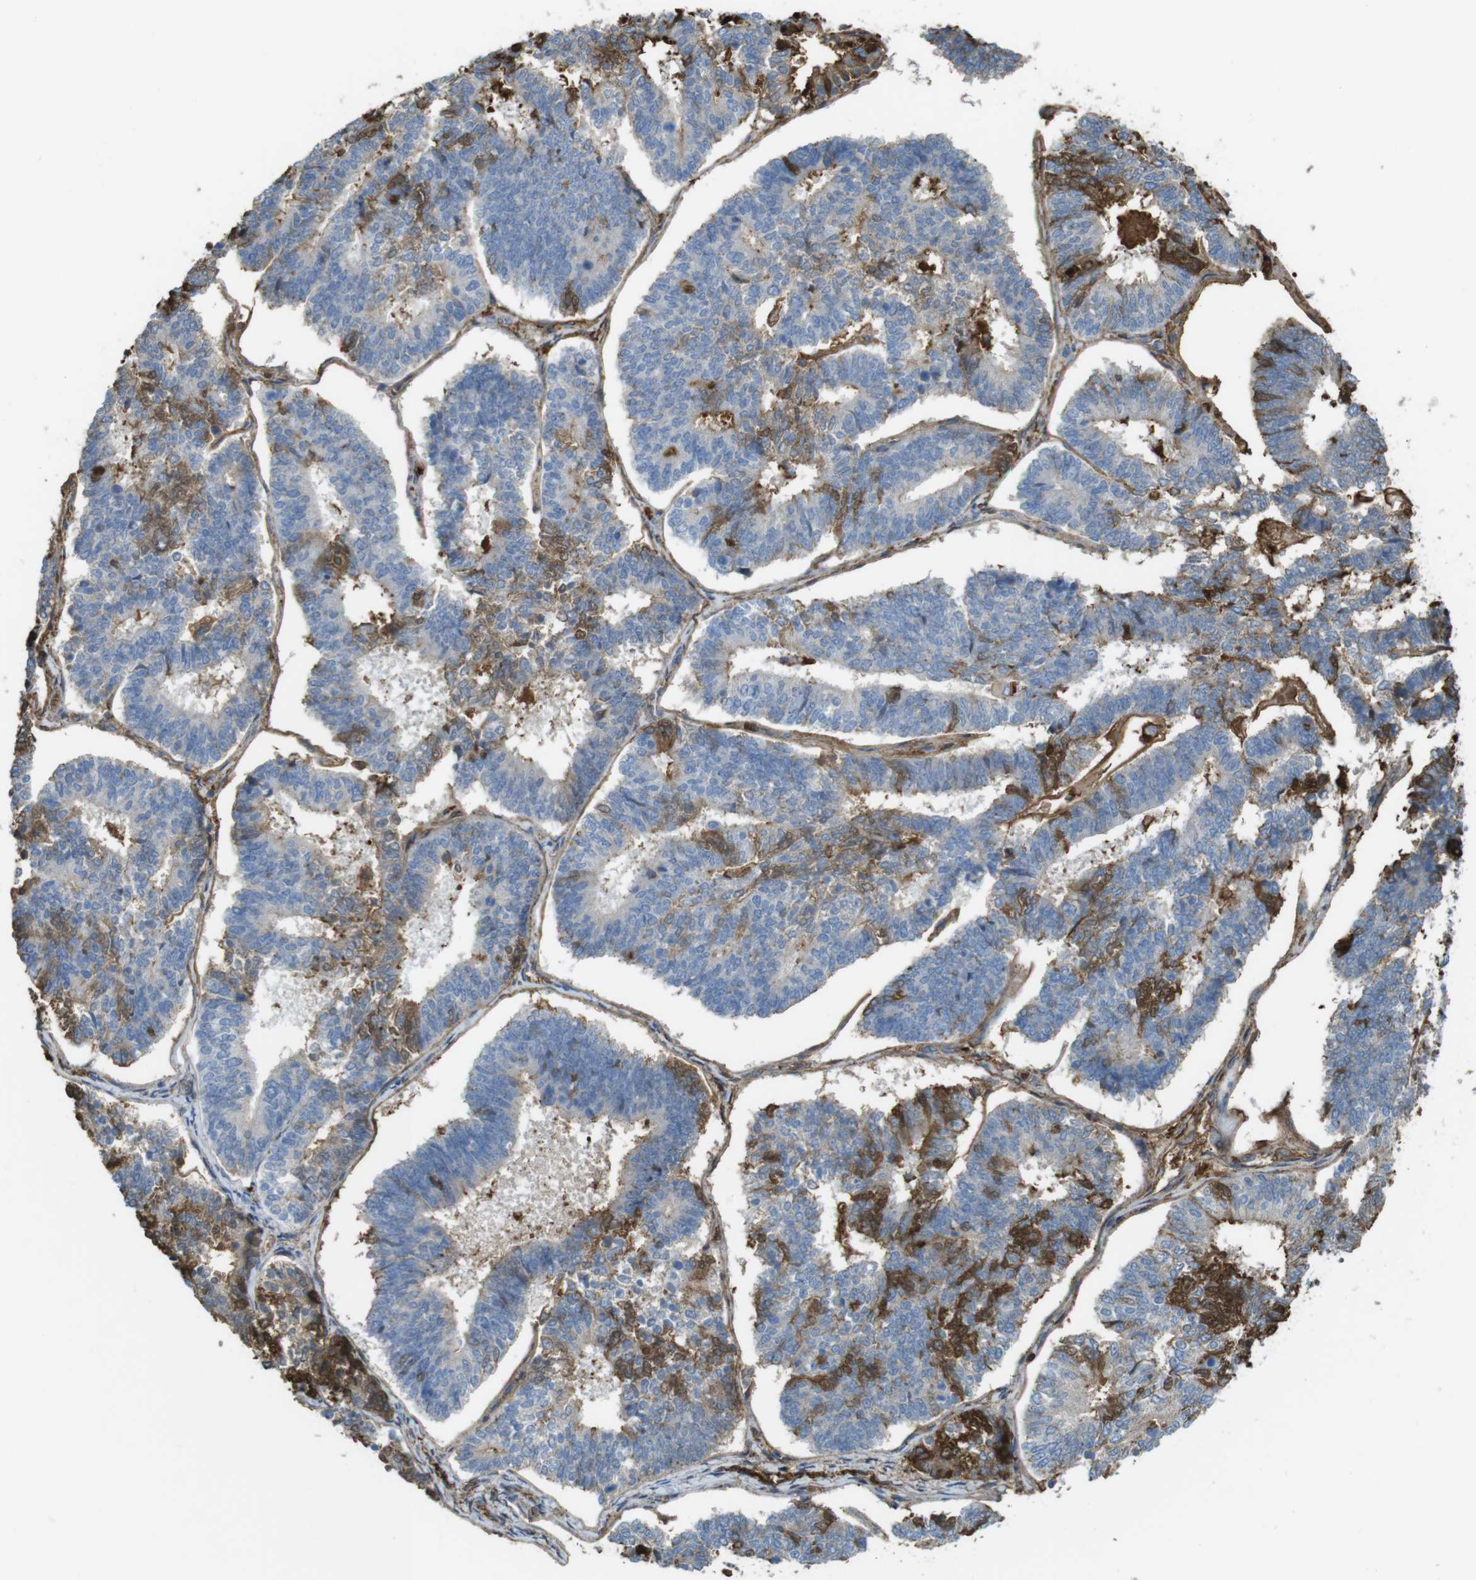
{"staining": {"intensity": "moderate", "quantity": "<25%", "location": "cytoplasmic/membranous"}, "tissue": "endometrial cancer", "cell_type": "Tumor cells", "image_type": "cancer", "snomed": [{"axis": "morphology", "description": "Adenocarcinoma, NOS"}, {"axis": "topography", "description": "Endometrium"}], "caption": "This histopathology image displays adenocarcinoma (endometrial) stained with immunohistochemistry to label a protein in brown. The cytoplasmic/membranous of tumor cells show moderate positivity for the protein. Nuclei are counter-stained blue.", "gene": "LTBP4", "patient": {"sex": "female", "age": 70}}